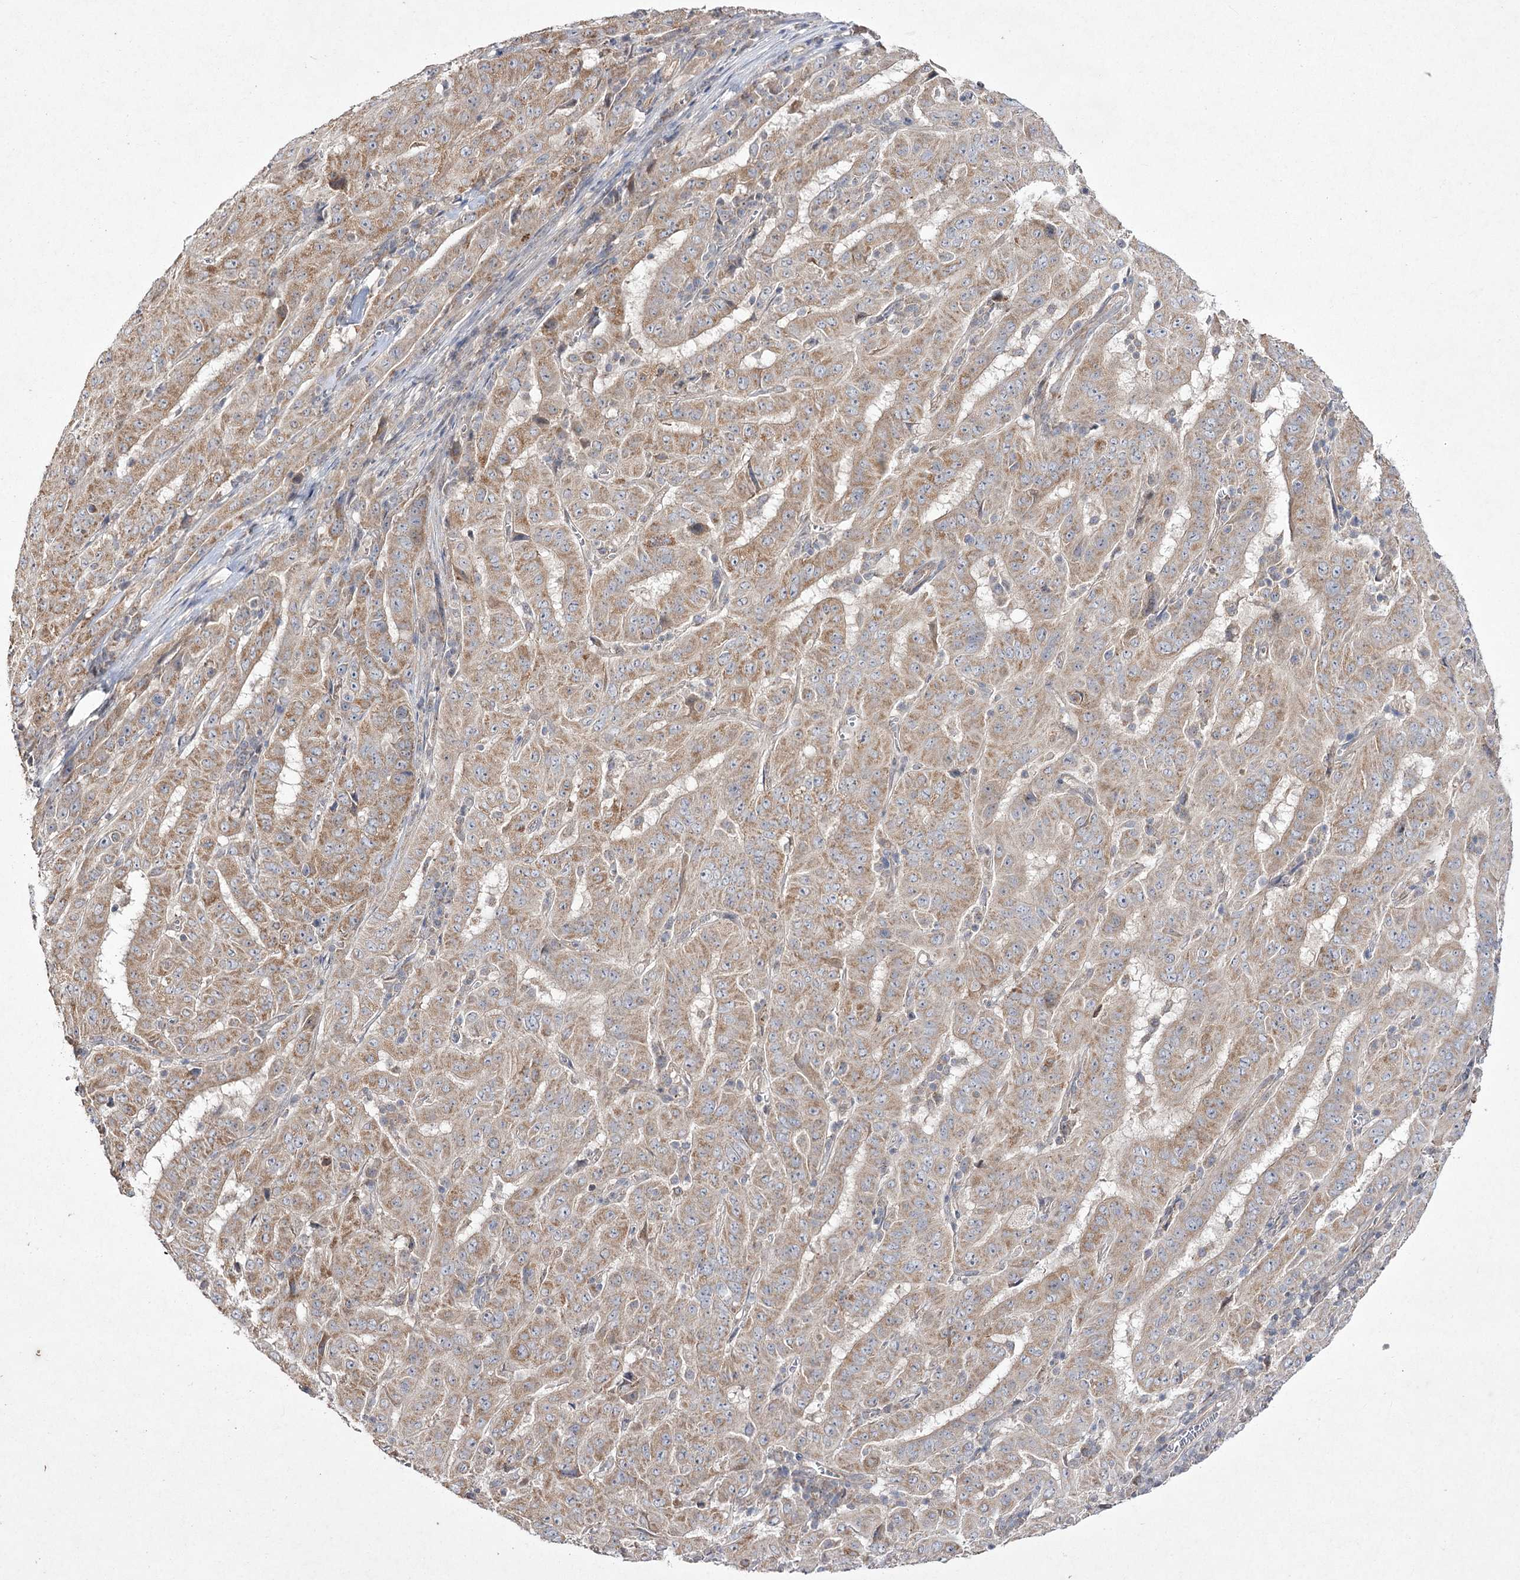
{"staining": {"intensity": "moderate", "quantity": ">75%", "location": "cytoplasmic/membranous"}, "tissue": "pancreatic cancer", "cell_type": "Tumor cells", "image_type": "cancer", "snomed": [{"axis": "morphology", "description": "Adenocarcinoma, NOS"}, {"axis": "topography", "description": "Pancreas"}], "caption": "Immunohistochemical staining of human adenocarcinoma (pancreatic) exhibits medium levels of moderate cytoplasmic/membranous protein staining in about >75% of tumor cells. Using DAB (brown) and hematoxylin (blue) stains, captured at high magnification using brightfield microscopy.", "gene": "FANCL", "patient": {"sex": "male", "age": 63}}